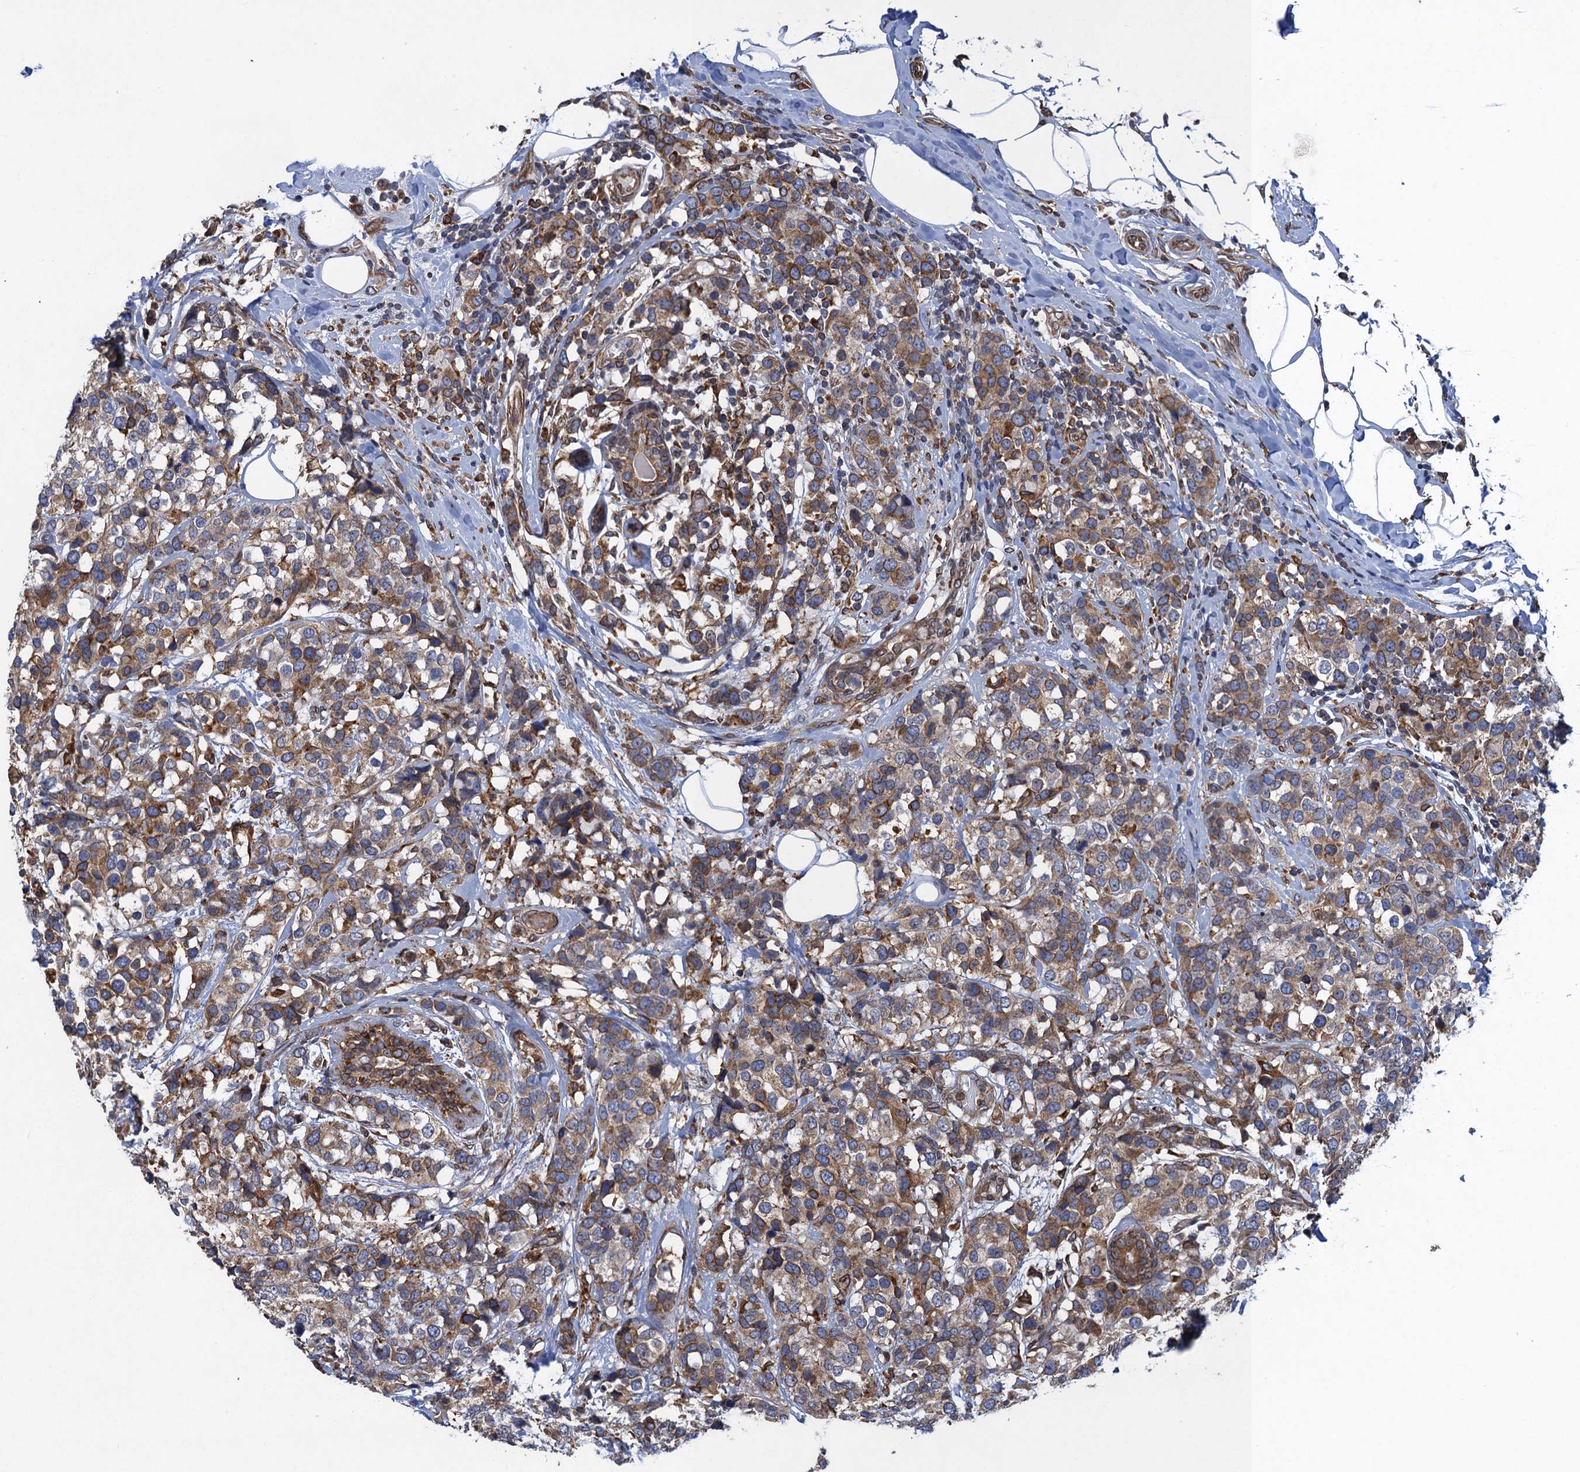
{"staining": {"intensity": "moderate", "quantity": "25%-75%", "location": "cytoplasmic/membranous"}, "tissue": "breast cancer", "cell_type": "Tumor cells", "image_type": "cancer", "snomed": [{"axis": "morphology", "description": "Lobular carcinoma"}, {"axis": "topography", "description": "Breast"}], "caption": "The histopathology image reveals a brown stain indicating the presence of a protein in the cytoplasmic/membranous of tumor cells in breast cancer (lobular carcinoma).", "gene": "ARMC5", "patient": {"sex": "female", "age": 59}}